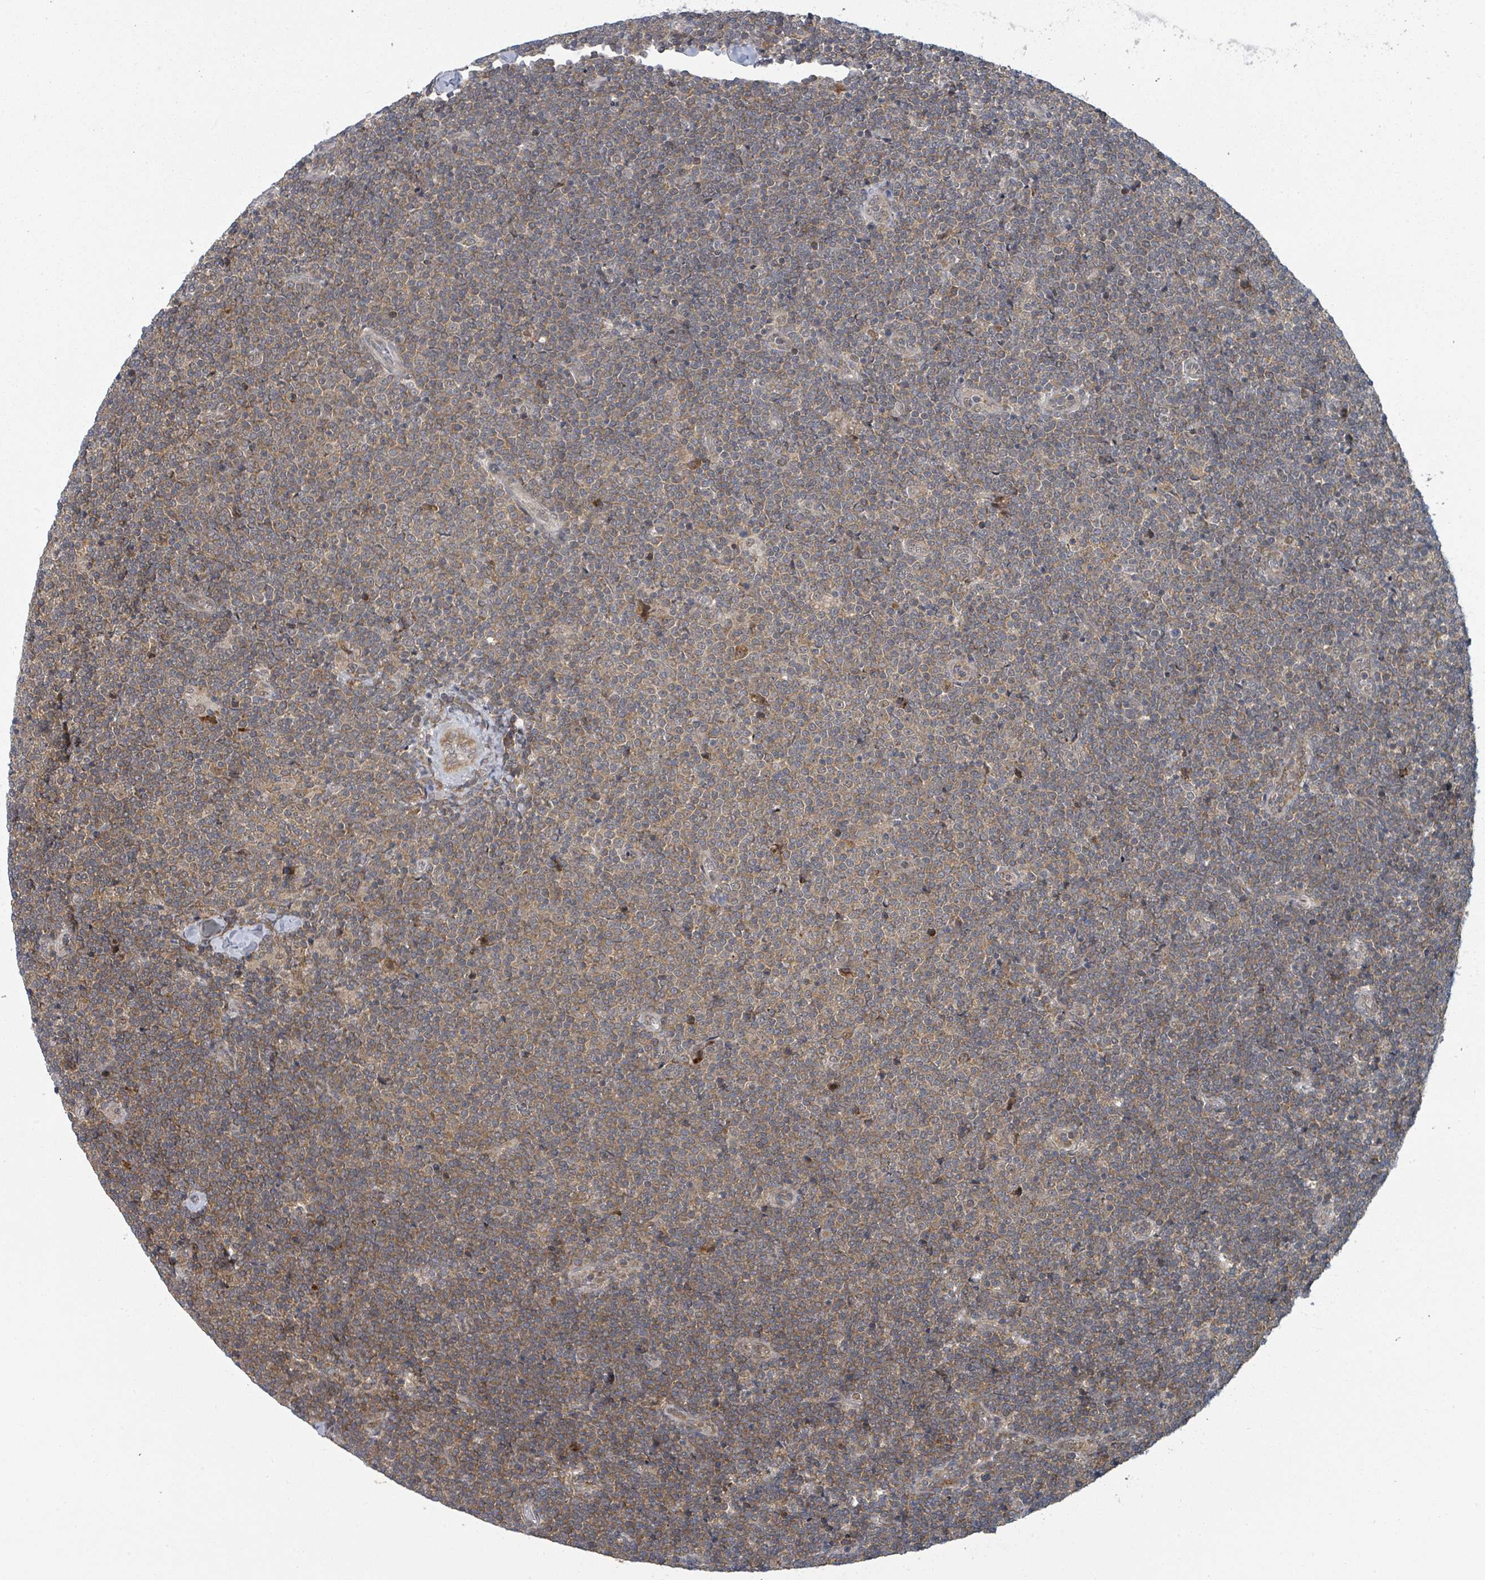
{"staining": {"intensity": "moderate", "quantity": ">75%", "location": "cytoplasmic/membranous"}, "tissue": "lymphoma", "cell_type": "Tumor cells", "image_type": "cancer", "snomed": [{"axis": "morphology", "description": "Malignant lymphoma, non-Hodgkin's type, Low grade"}, {"axis": "topography", "description": "Lymph node"}], "caption": "This histopathology image demonstrates immunohistochemistry (IHC) staining of human malignant lymphoma, non-Hodgkin's type (low-grade), with medium moderate cytoplasmic/membranous expression in approximately >75% of tumor cells.", "gene": "GTF3C1", "patient": {"sex": "male", "age": 48}}